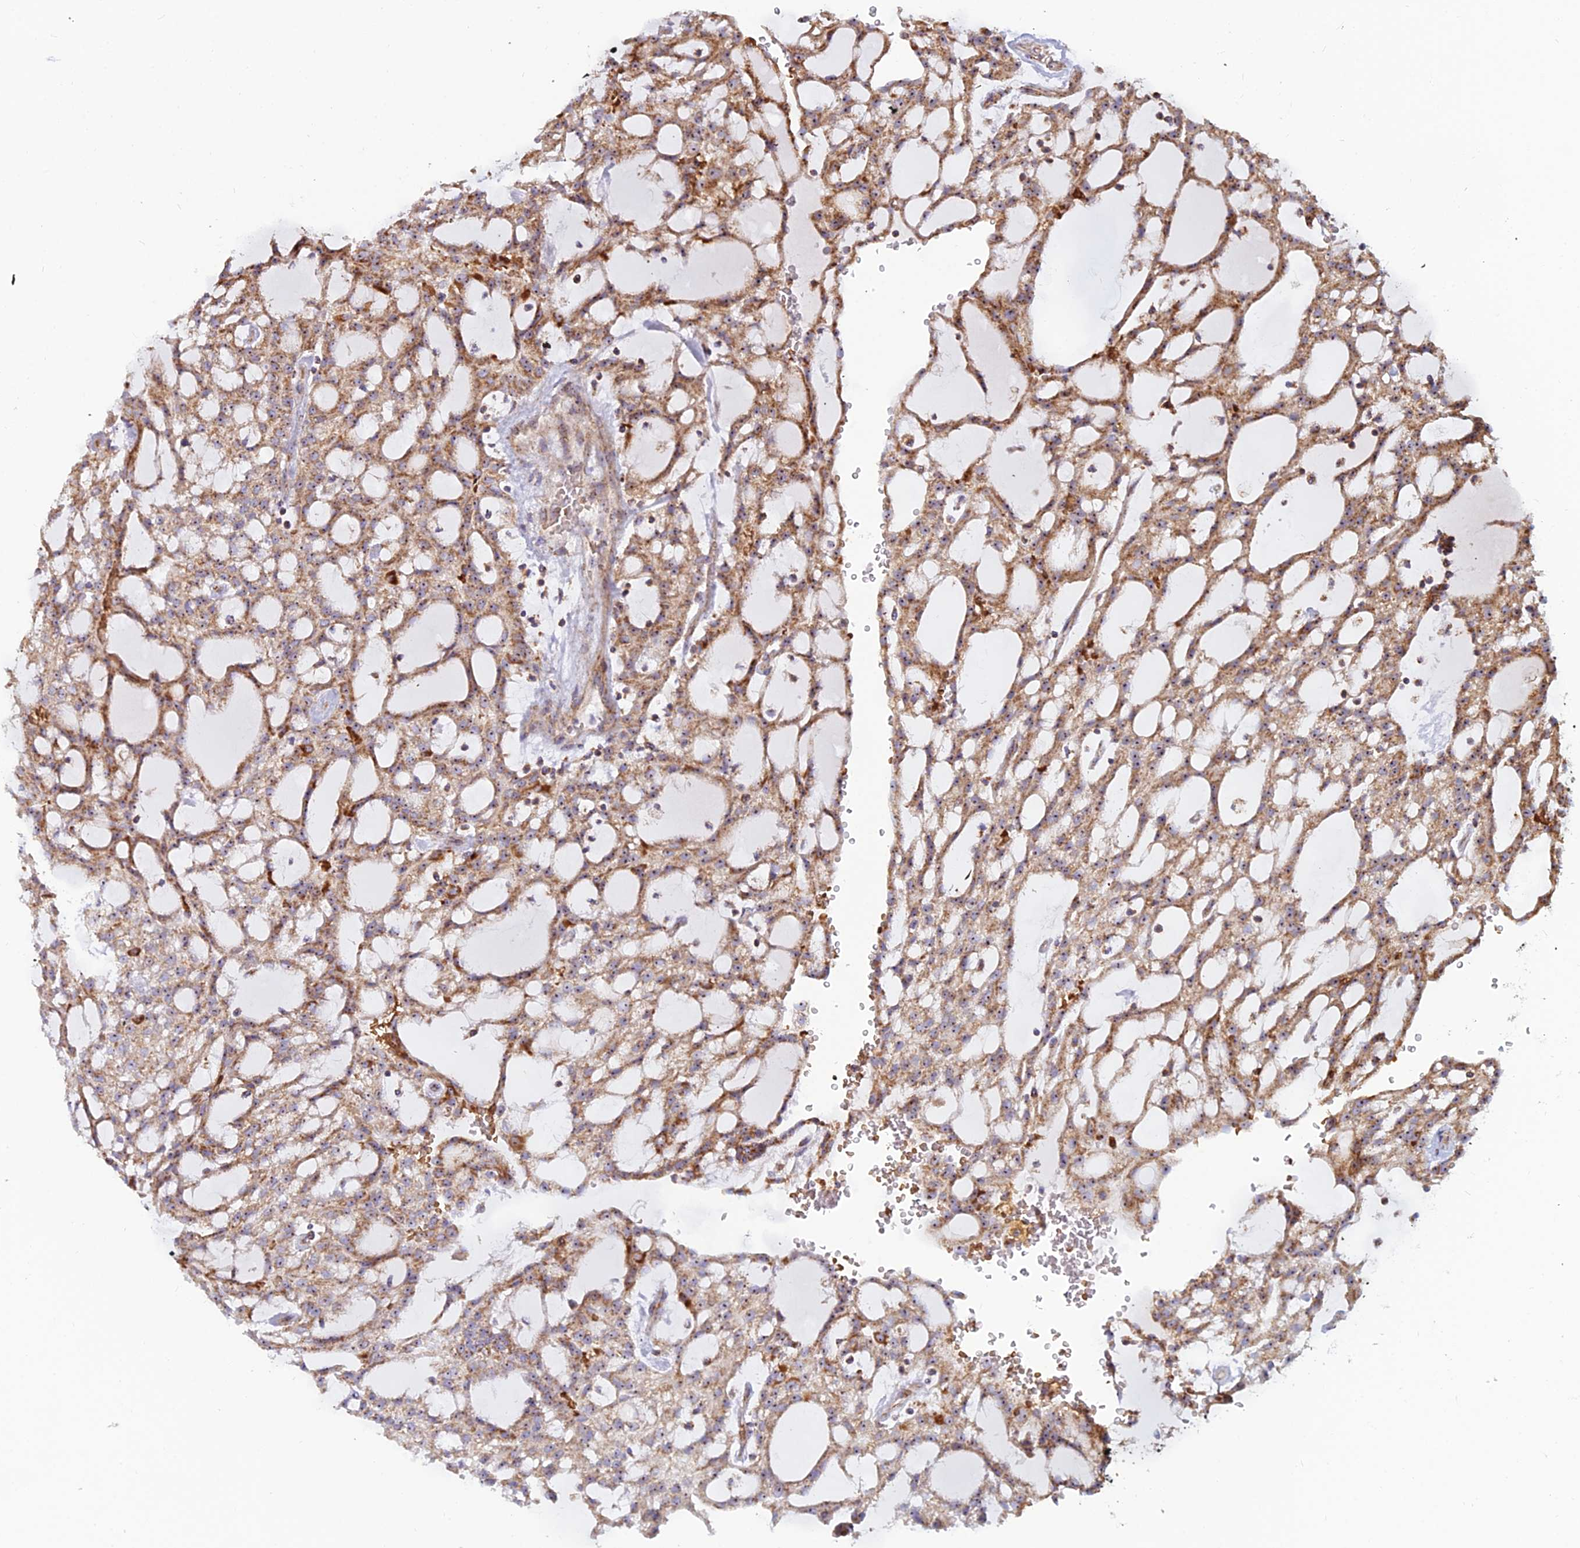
{"staining": {"intensity": "moderate", "quantity": ">75%", "location": "cytoplasmic/membranous"}, "tissue": "renal cancer", "cell_type": "Tumor cells", "image_type": "cancer", "snomed": [{"axis": "morphology", "description": "Adenocarcinoma, NOS"}, {"axis": "topography", "description": "Kidney"}], "caption": "Renal adenocarcinoma was stained to show a protein in brown. There is medium levels of moderate cytoplasmic/membranous positivity in about >75% of tumor cells.", "gene": "SLC35F4", "patient": {"sex": "male", "age": 63}}